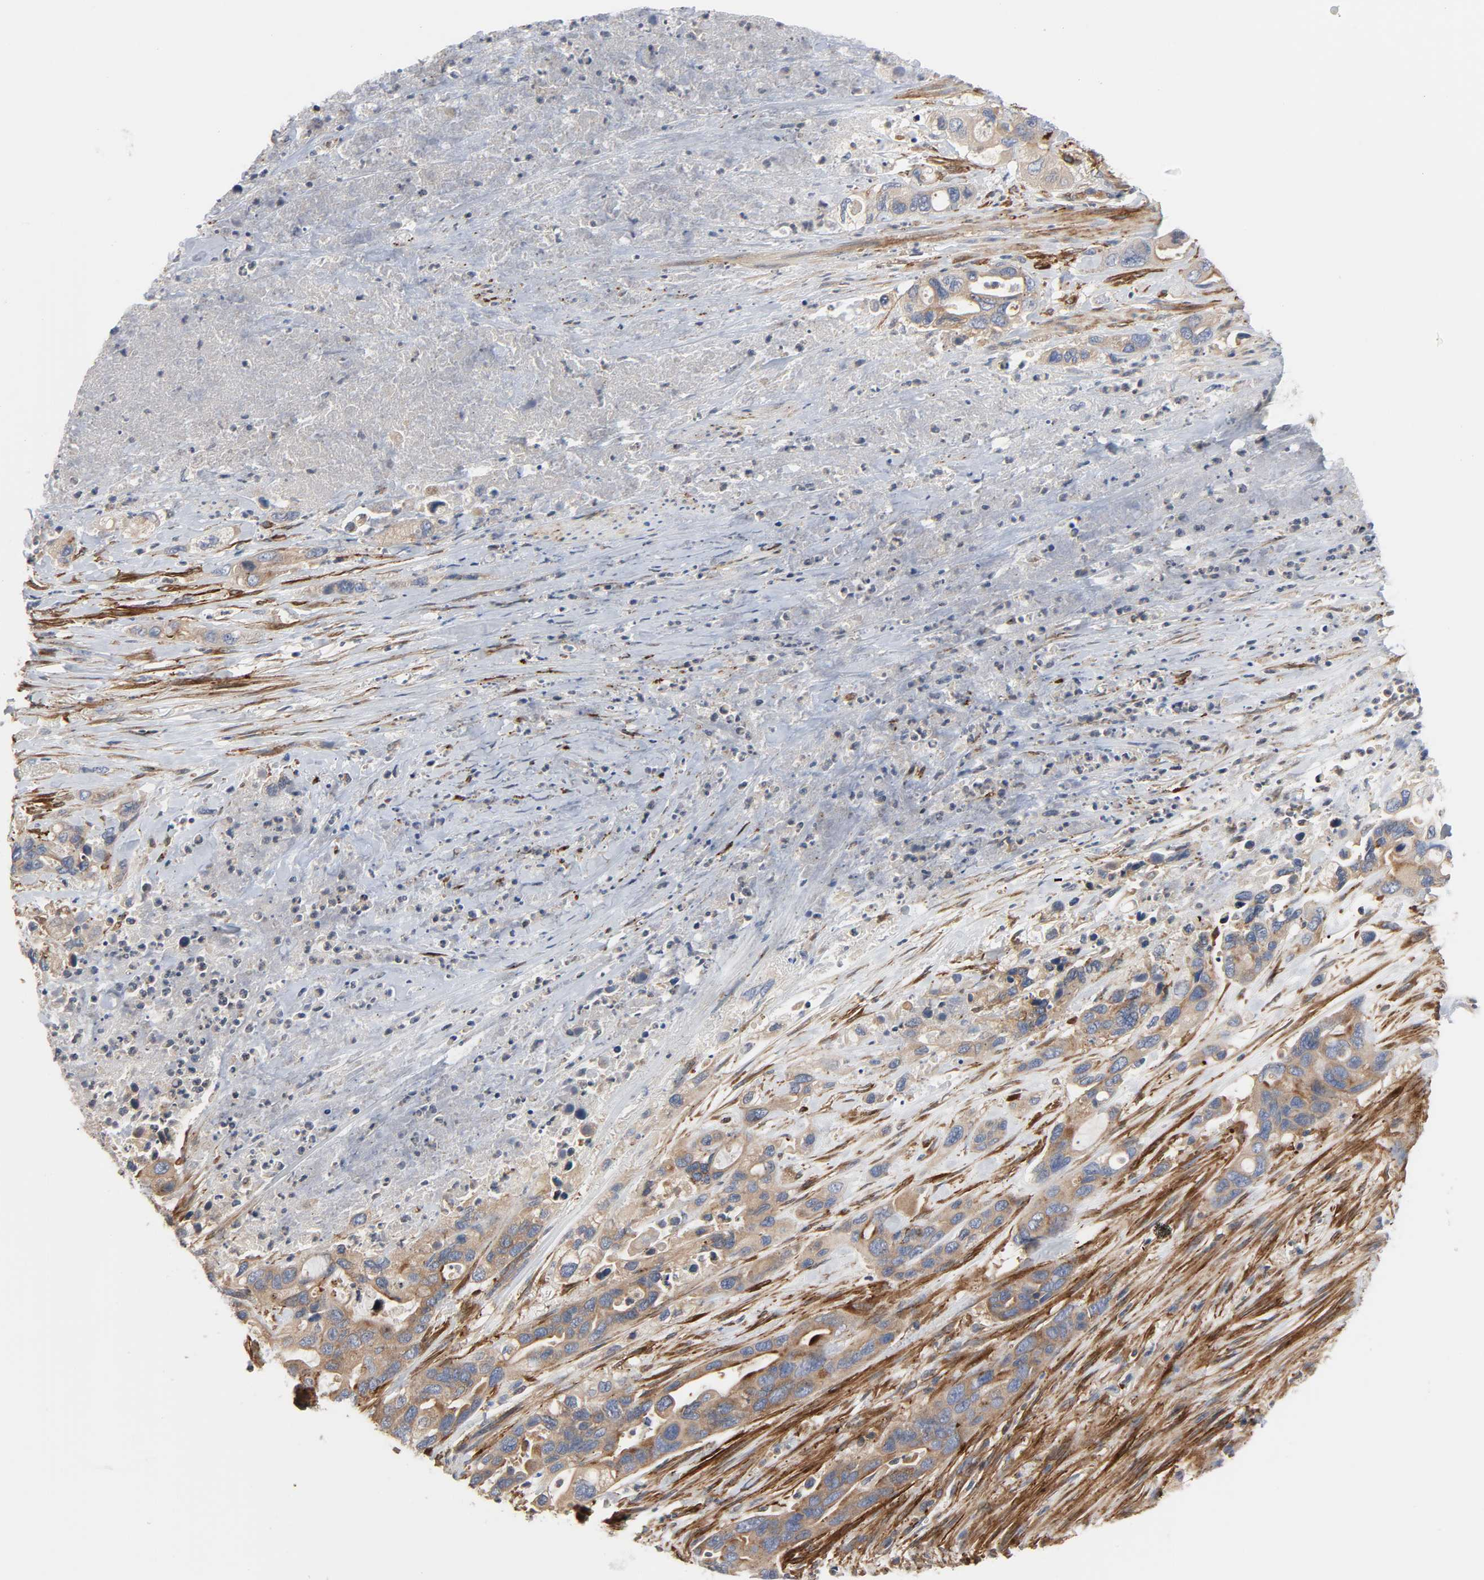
{"staining": {"intensity": "moderate", "quantity": ">75%", "location": "cytoplasmic/membranous"}, "tissue": "pancreatic cancer", "cell_type": "Tumor cells", "image_type": "cancer", "snomed": [{"axis": "morphology", "description": "Adenocarcinoma, NOS"}, {"axis": "topography", "description": "Pancreas"}], "caption": "Immunohistochemistry photomicrograph of pancreatic adenocarcinoma stained for a protein (brown), which shows medium levels of moderate cytoplasmic/membranous expression in approximately >75% of tumor cells.", "gene": "ARHGAP1", "patient": {"sex": "female", "age": 71}}